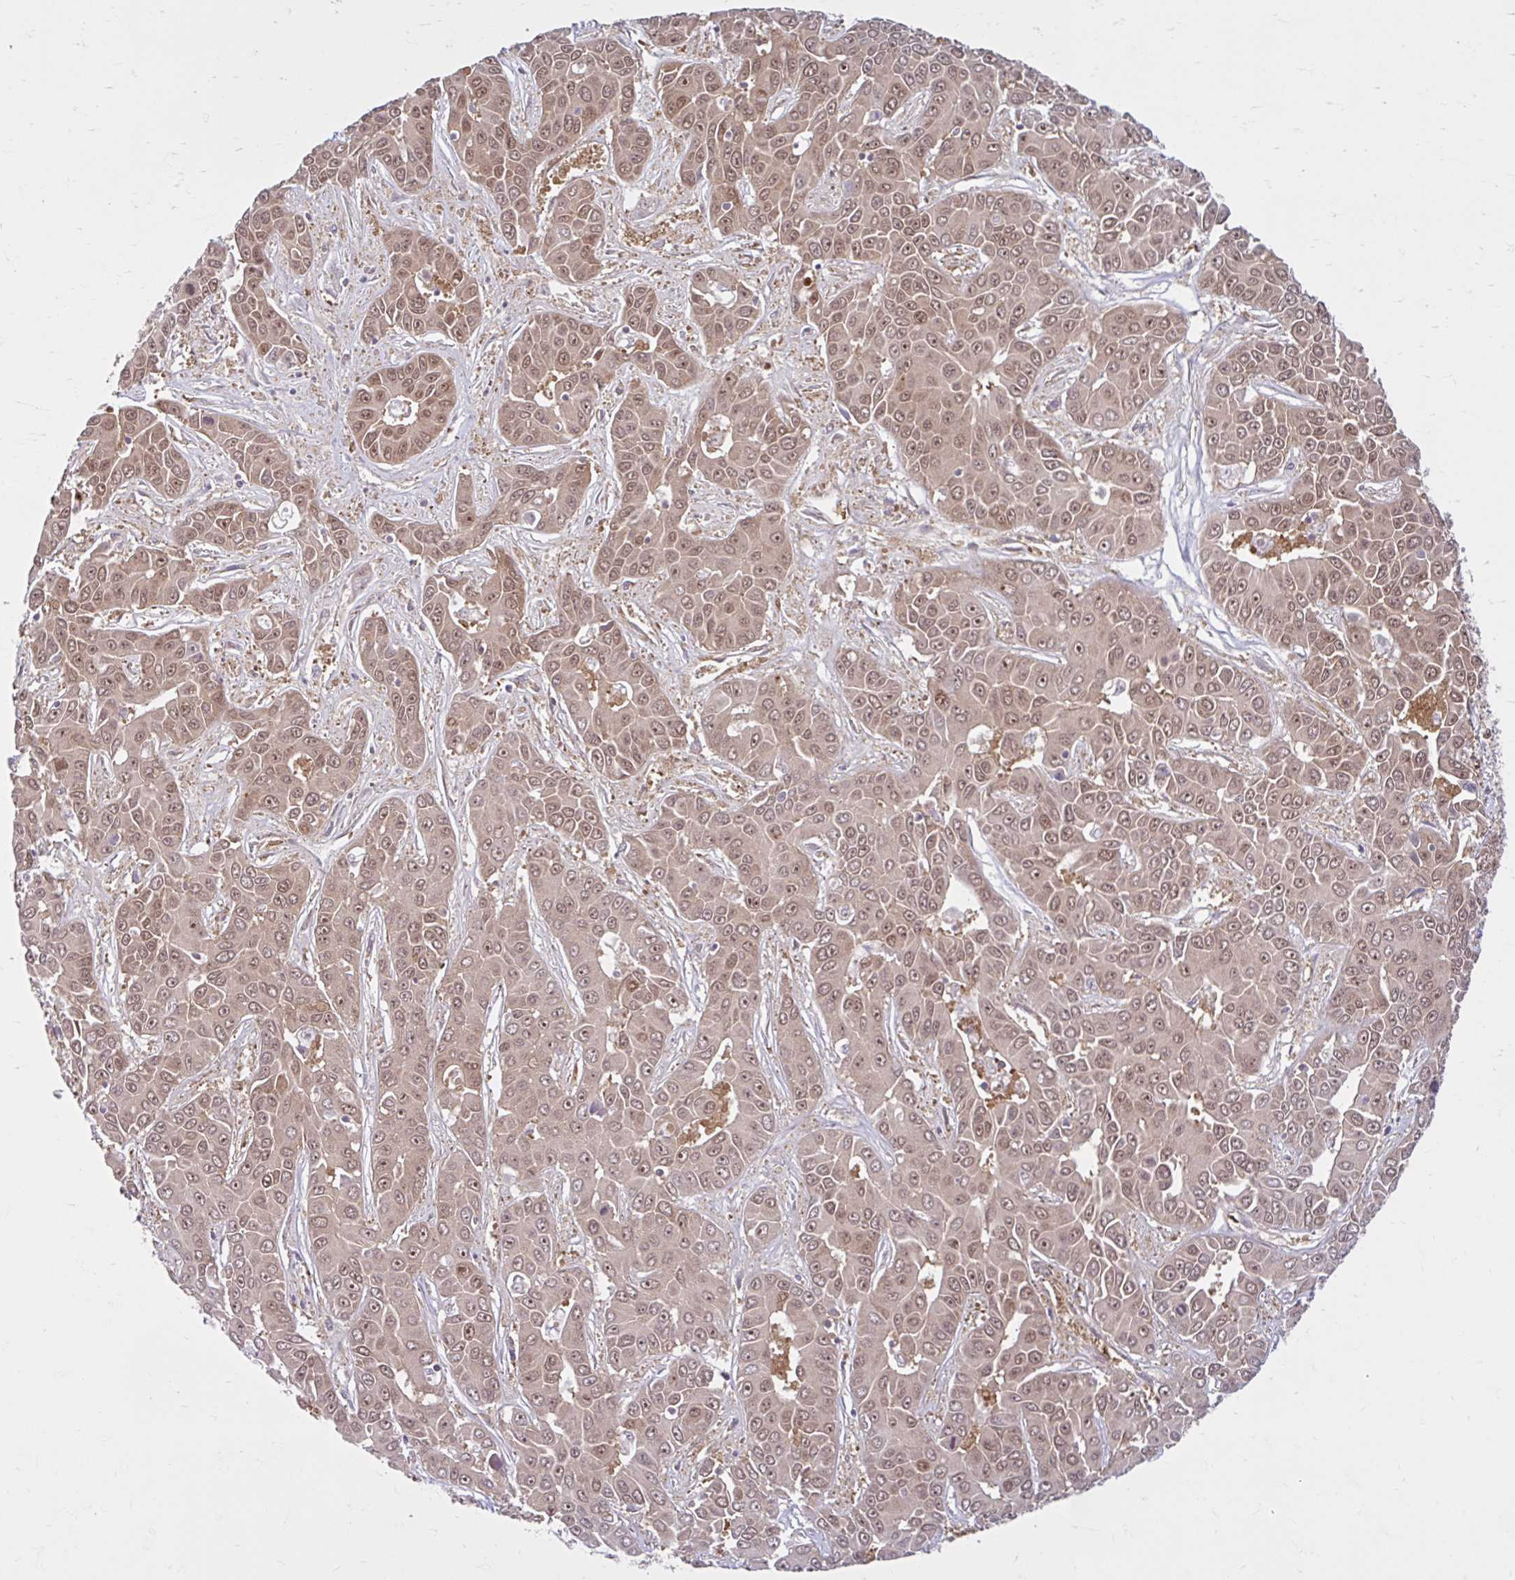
{"staining": {"intensity": "moderate", "quantity": ">75%", "location": "cytoplasmic/membranous,nuclear"}, "tissue": "liver cancer", "cell_type": "Tumor cells", "image_type": "cancer", "snomed": [{"axis": "morphology", "description": "Cholangiocarcinoma"}, {"axis": "topography", "description": "Liver"}], "caption": "A high-resolution histopathology image shows IHC staining of liver cancer, which demonstrates moderate cytoplasmic/membranous and nuclear positivity in approximately >75% of tumor cells. The staining is performed using DAB brown chromogen to label protein expression. The nuclei are counter-stained blue using hematoxylin.", "gene": "HMBS", "patient": {"sex": "female", "age": 52}}